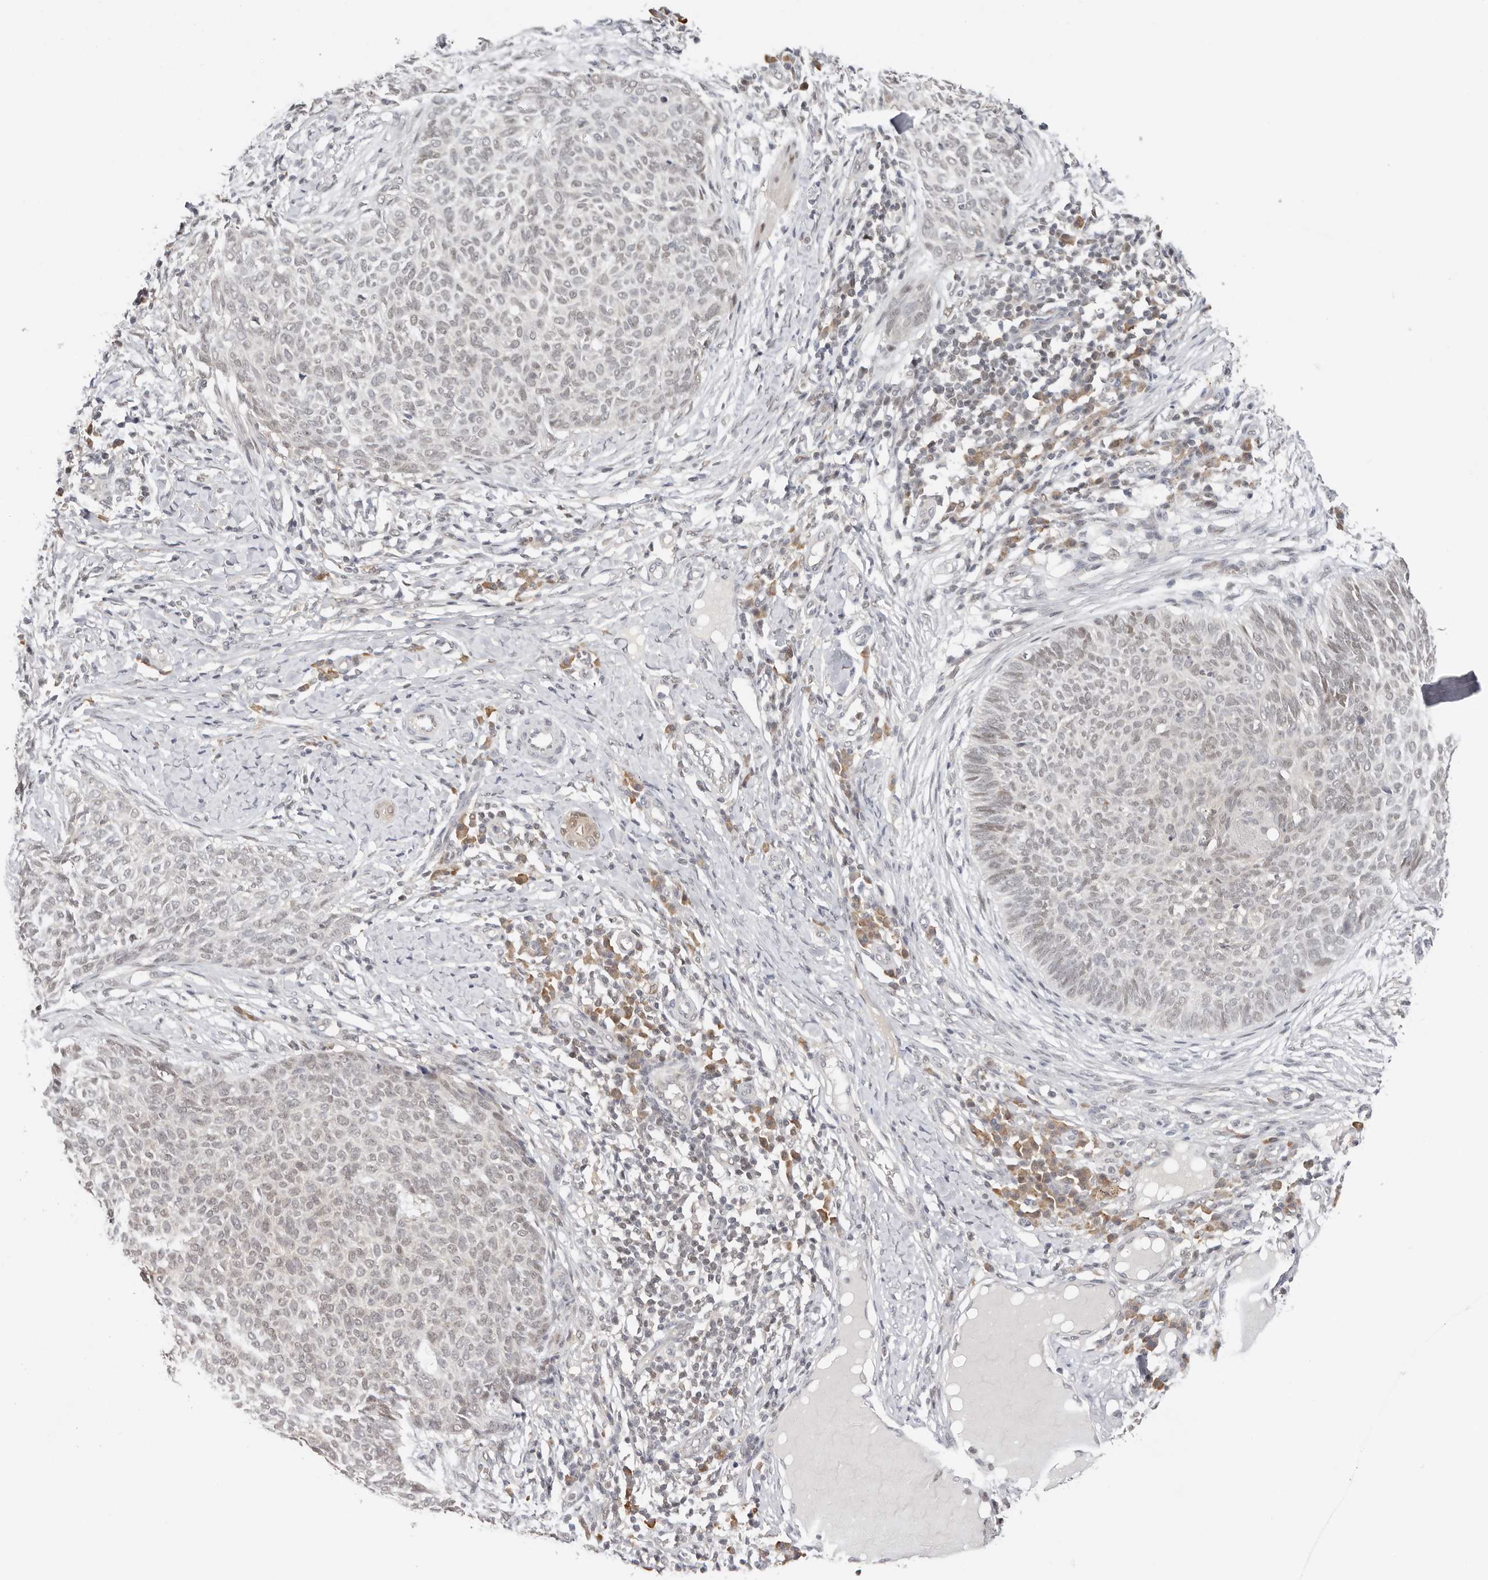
{"staining": {"intensity": "weak", "quantity": "<25%", "location": "nuclear"}, "tissue": "skin cancer", "cell_type": "Tumor cells", "image_type": "cancer", "snomed": [{"axis": "morphology", "description": "Normal tissue, NOS"}, {"axis": "morphology", "description": "Basal cell carcinoma"}, {"axis": "topography", "description": "Skin"}], "caption": "This is an immunohistochemistry (IHC) image of skin basal cell carcinoma. There is no staining in tumor cells.", "gene": "LARP7", "patient": {"sex": "male", "age": 50}}